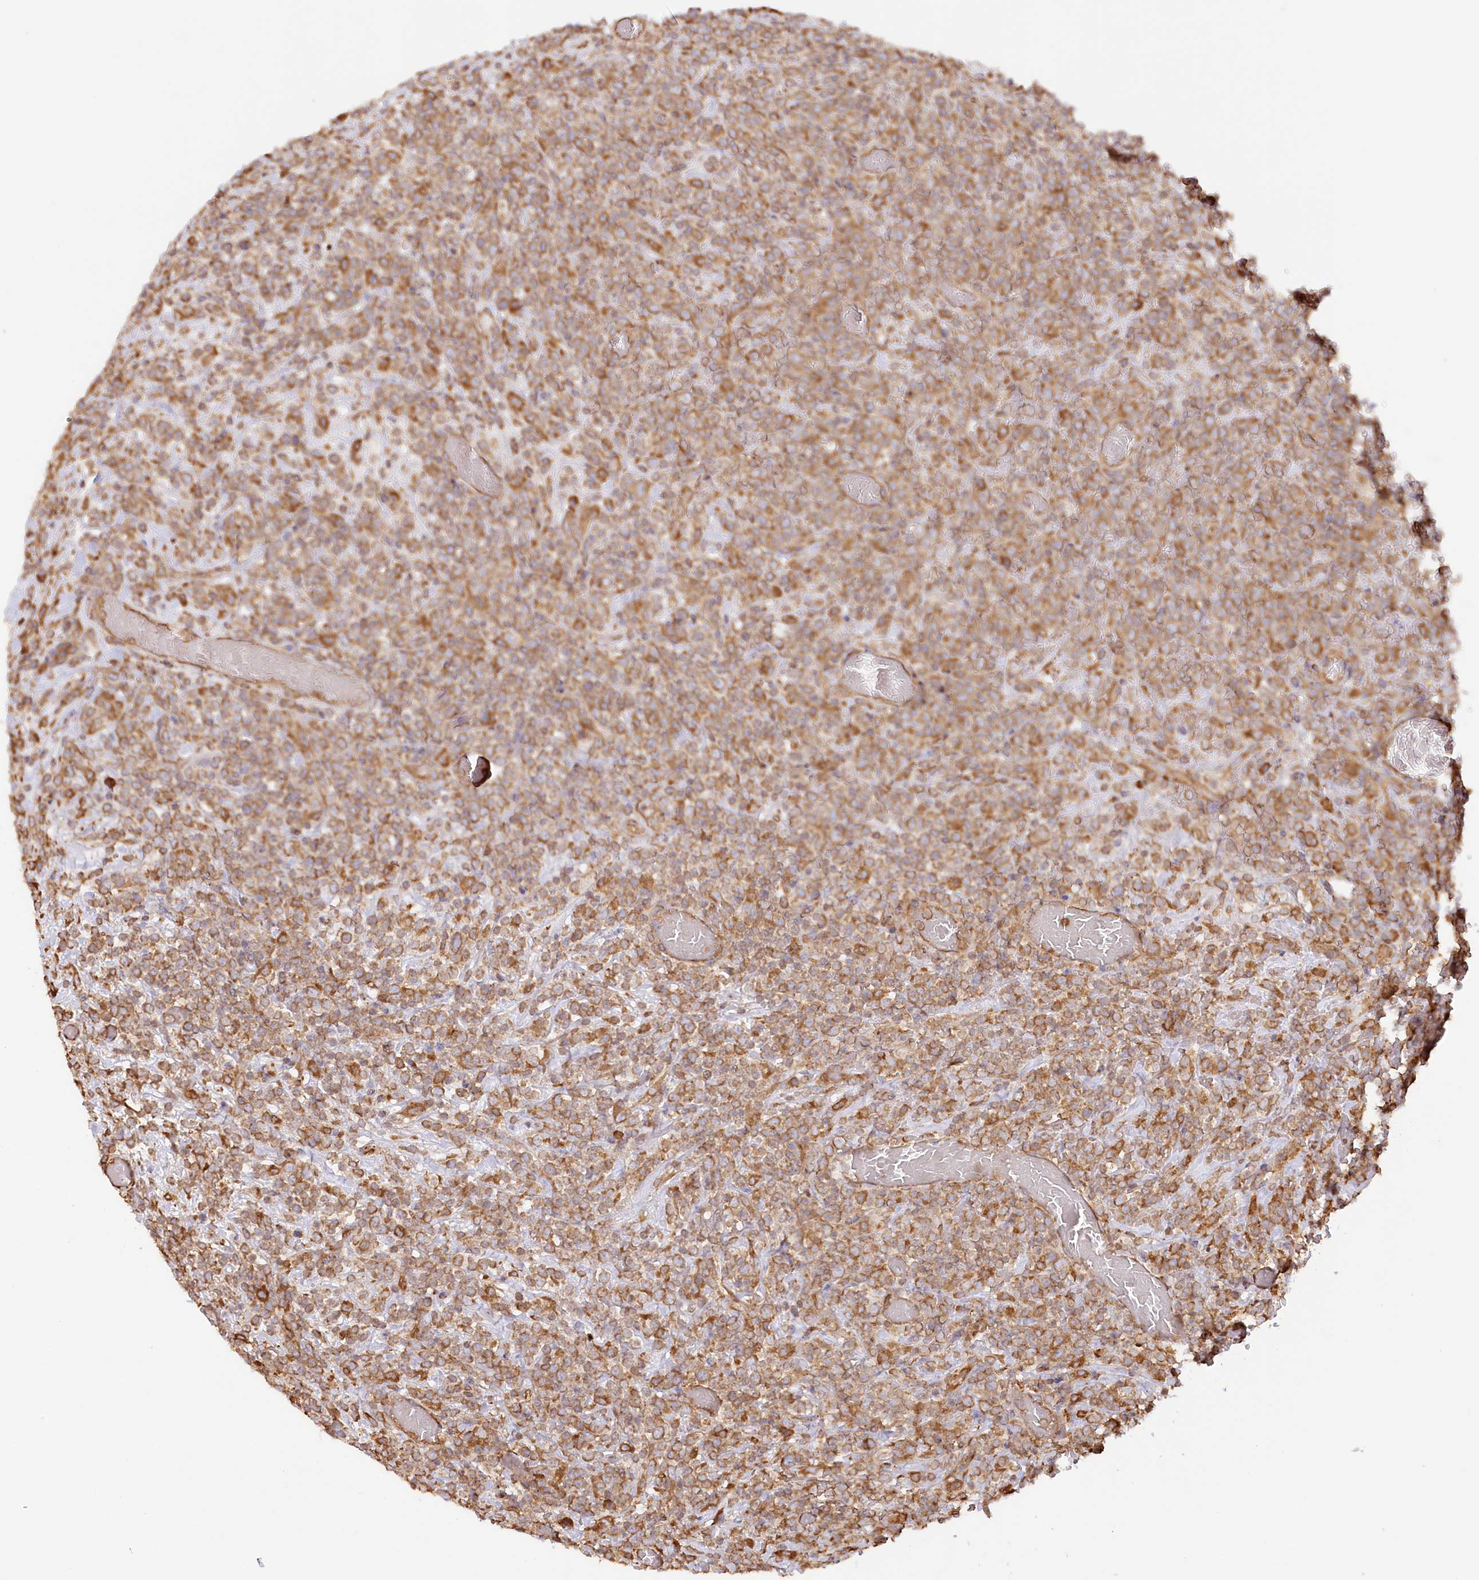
{"staining": {"intensity": "moderate", "quantity": ">75%", "location": "cytoplasmic/membranous"}, "tissue": "lymphoma", "cell_type": "Tumor cells", "image_type": "cancer", "snomed": [{"axis": "morphology", "description": "Malignant lymphoma, non-Hodgkin's type, High grade"}, {"axis": "topography", "description": "Colon"}], "caption": "Moderate cytoplasmic/membranous expression for a protein is seen in about >75% of tumor cells of malignant lymphoma, non-Hodgkin's type (high-grade) using immunohistochemistry.", "gene": "ACAP2", "patient": {"sex": "female", "age": 53}}